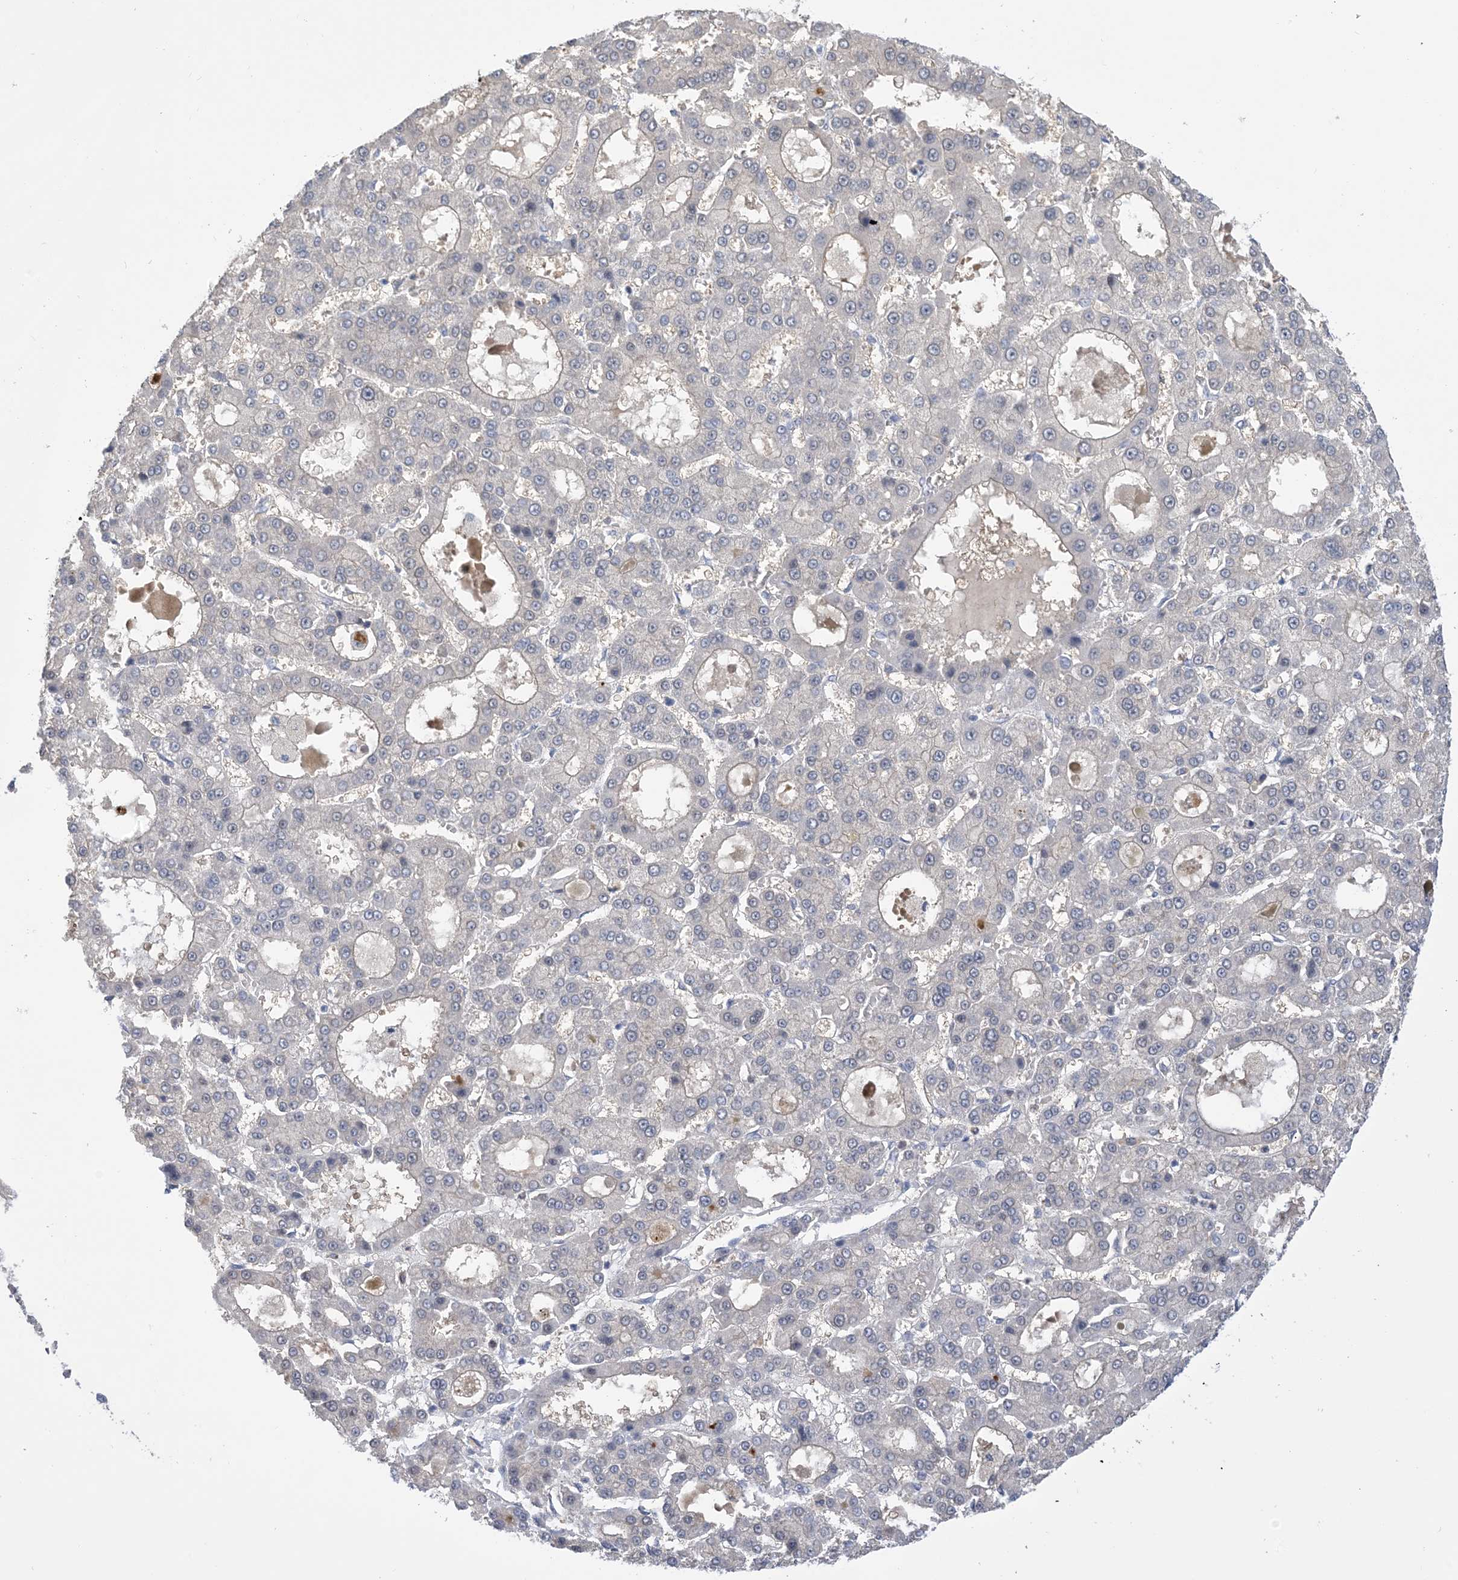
{"staining": {"intensity": "negative", "quantity": "none", "location": "none"}, "tissue": "liver cancer", "cell_type": "Tumor cells", "image_type": "cancer", "snomed": [{"axis": "morphology", "description": "Carcinoma, Hepatocellular, NOS"}, {"axis": "topography", "description": "Liver"}], "caption": "Immunohistochemical staining of liver cancer exhibits no significant staining in tumor cells.", "gene": "TTYH1", "patient": {"sex": "male", "age": 70}}